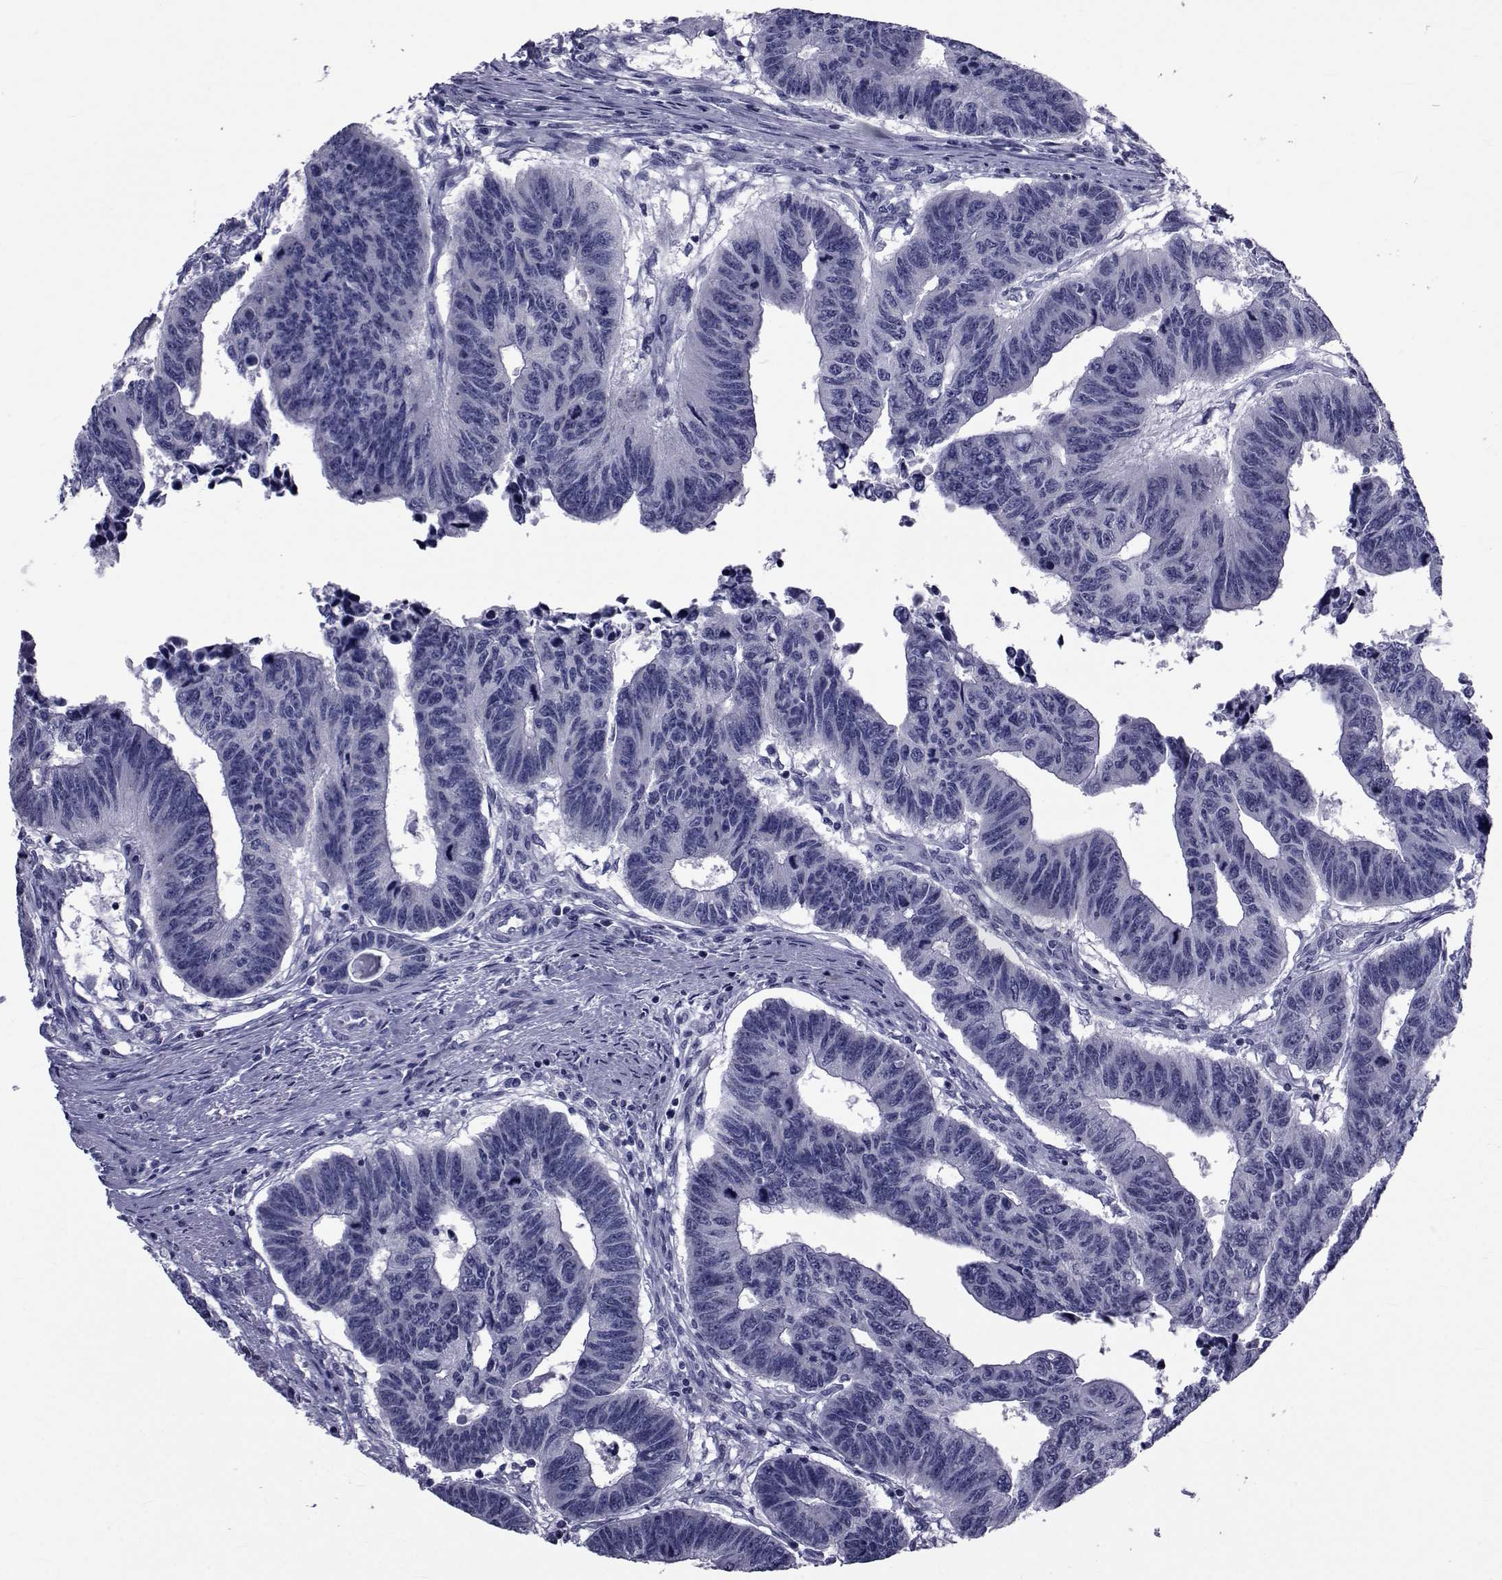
{"staining": {"intensity": "negative", "quantity": "none", "location": "none"}, "tissue": "colorectal cancer", "cell_type": "Tumor cells", "image_type": "cancer", "snomed": [{"axis": "morphology", "description": "Adenocarcinoma, NOS"}, {"axis": "topography", "description": "Rectum"}], "caption": "A photomicrograph of human colorectal adenocarcinoma is negative for staining in tumor cells.", "gene": "GKAP1", "patient": {"sex": "female", "age": 85}}